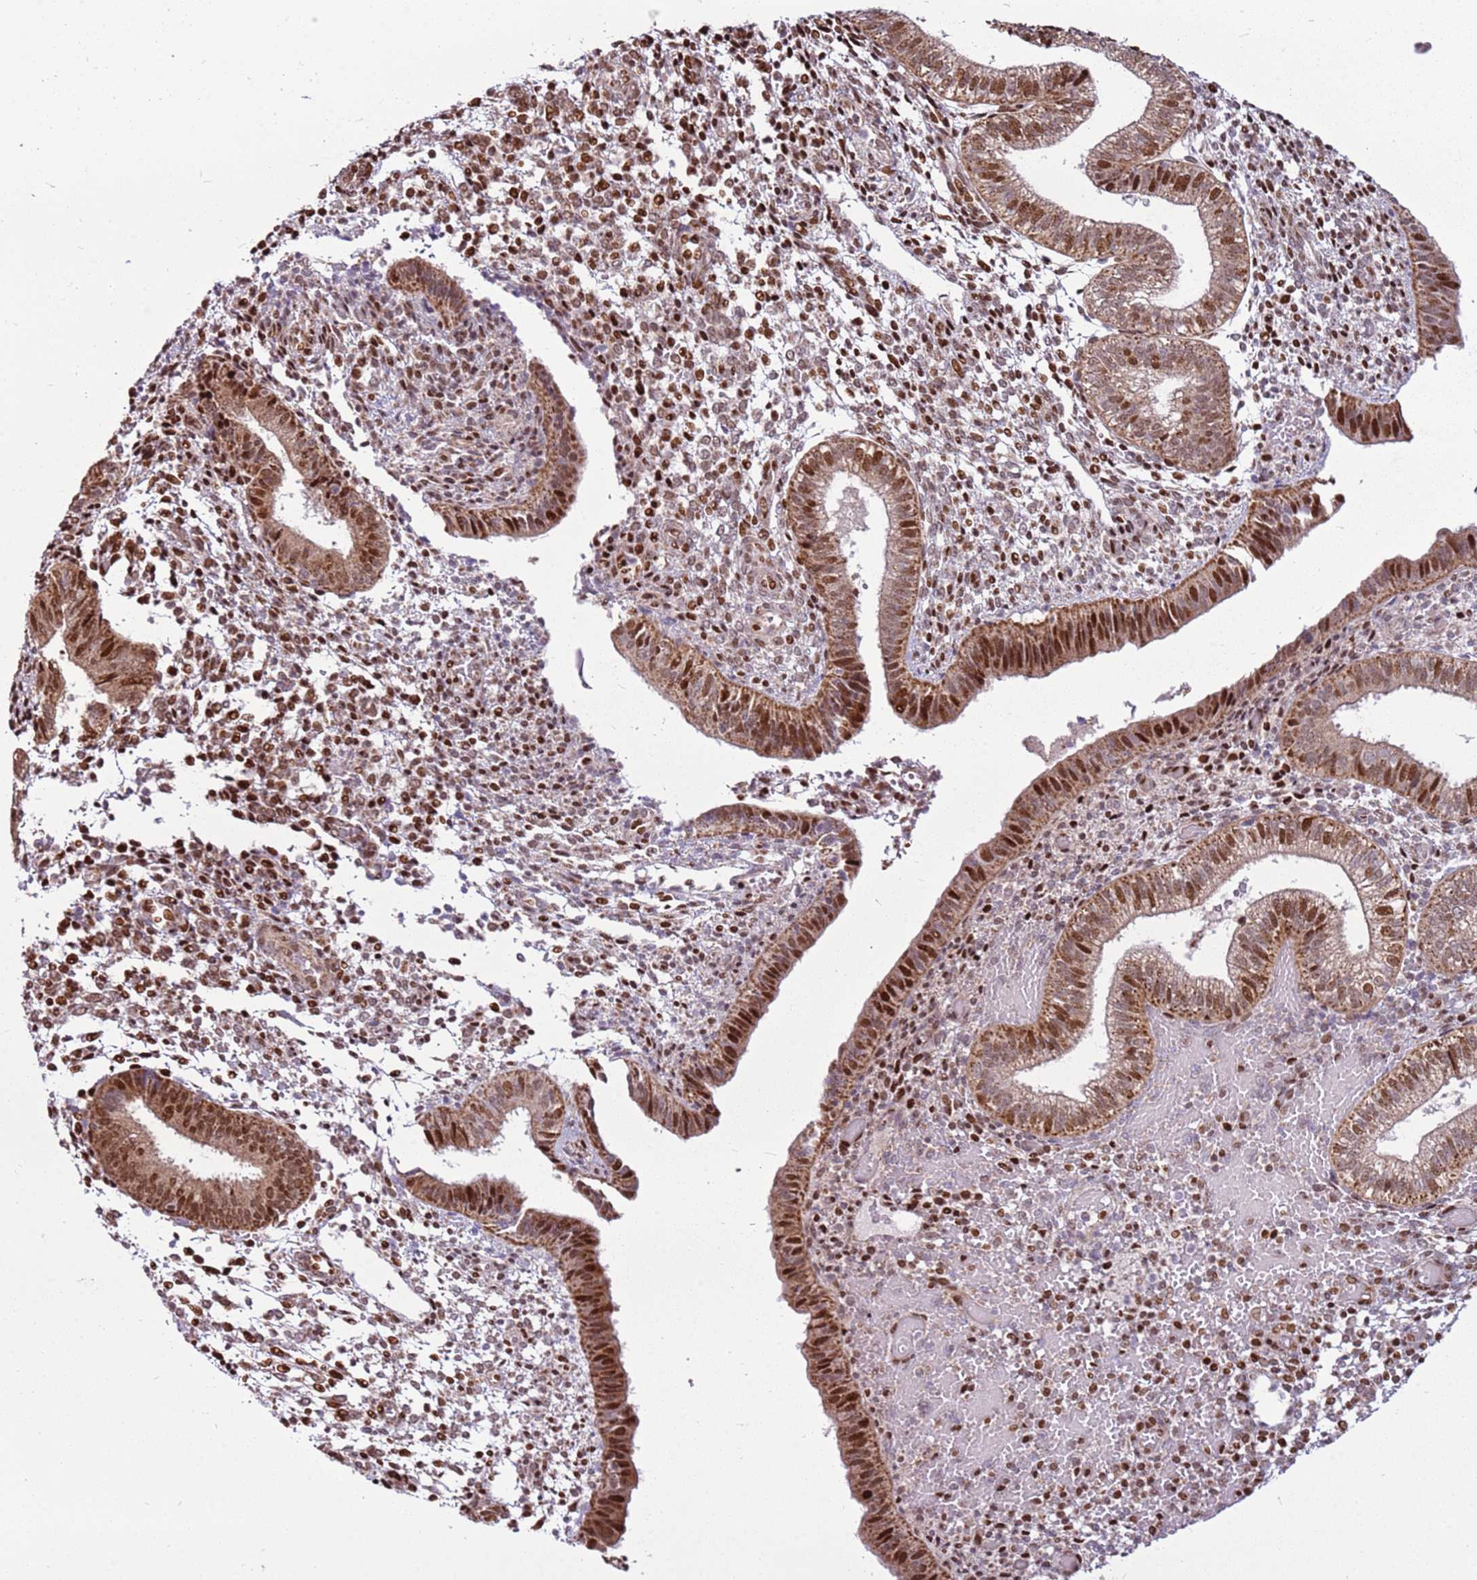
{"staining": {"intensity": "moderate", "quantity": ">75%", "location": "cytoplasmic/membranous,nuclear"}, "tissue": "endometrium", "cell_type": "Cells in endometrial stroma", "image_type": "normal", "snomed": [{"axis": "morphology", "description": "Normal tissue, NOS"}, {"axis": "topography", "description": "Endometrium"}], "caption": "The immunohistochemical stain labels moderate cytoplasmic/membranous,nuclear positivity in cells in endometrial stroma of normal endometrium. The staining is performed using DAB brown chromogen to label protein expression. The nuclei are counter-stained blue using hematoxylin.", "gene": "PCTP", "patient": {"sex": "female", "age": 34}}